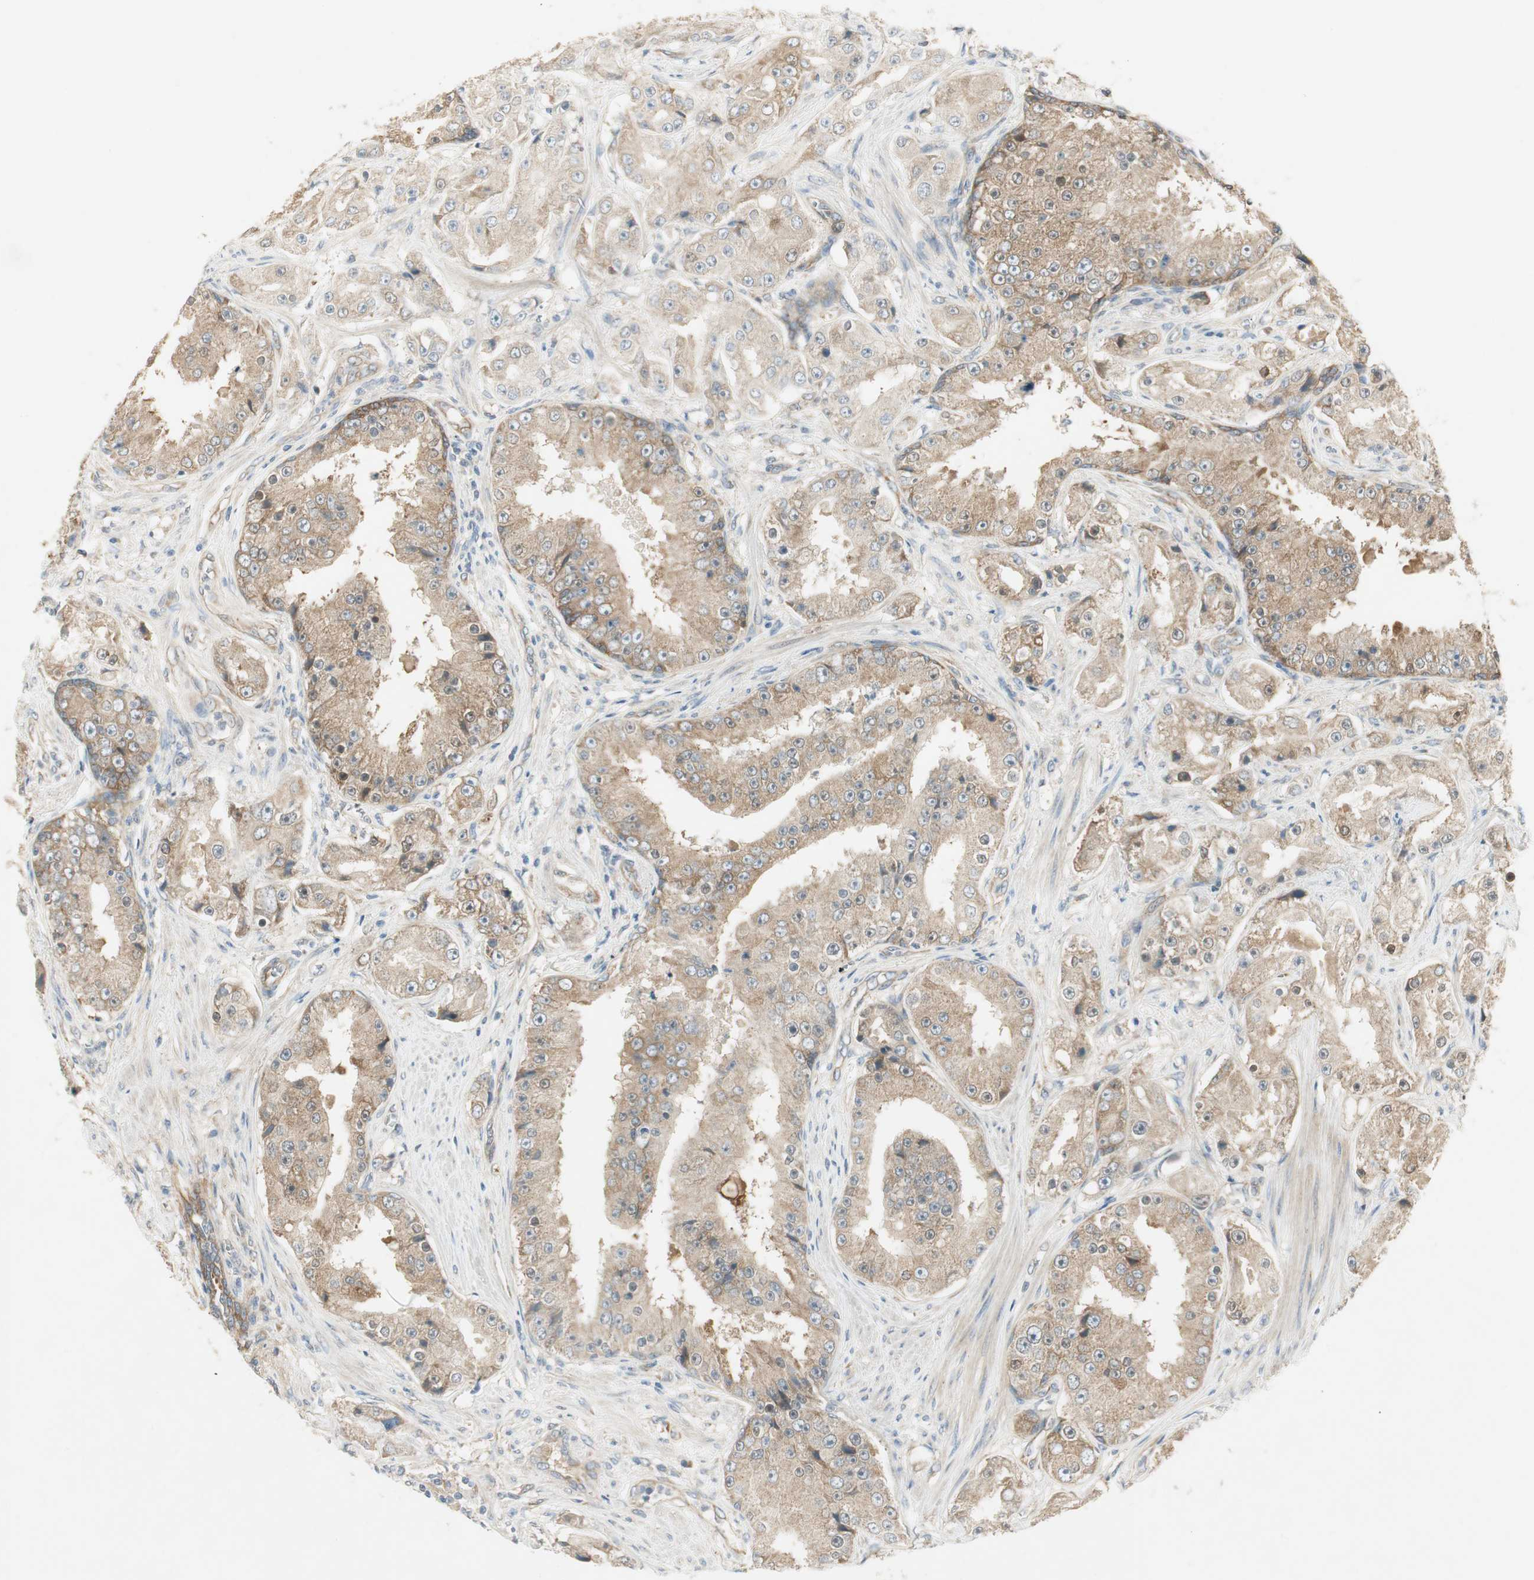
{"staining": {"intensity": "moderate", "quantity": ">75%", "location": "cytoplasmic/membranous"}, "tissue": "prostate cancer", "cell_type": "Tumor cells", "image_type": "cancer", "snomed": [{"axis": "morphology", "description": "Adenocarcinoma, High grade"}, {"axis": "topography", "description": "Prostate"}], "caption": "Protein expression analysis of adenocarcinoma (high-grade) (prostate) shows moderate cytoplasmic/membranous expression in approximately >75% of tumor cells.", "gene": "STON1-GTF2A1L", "patient": {"sex": "male", "age": 73}}